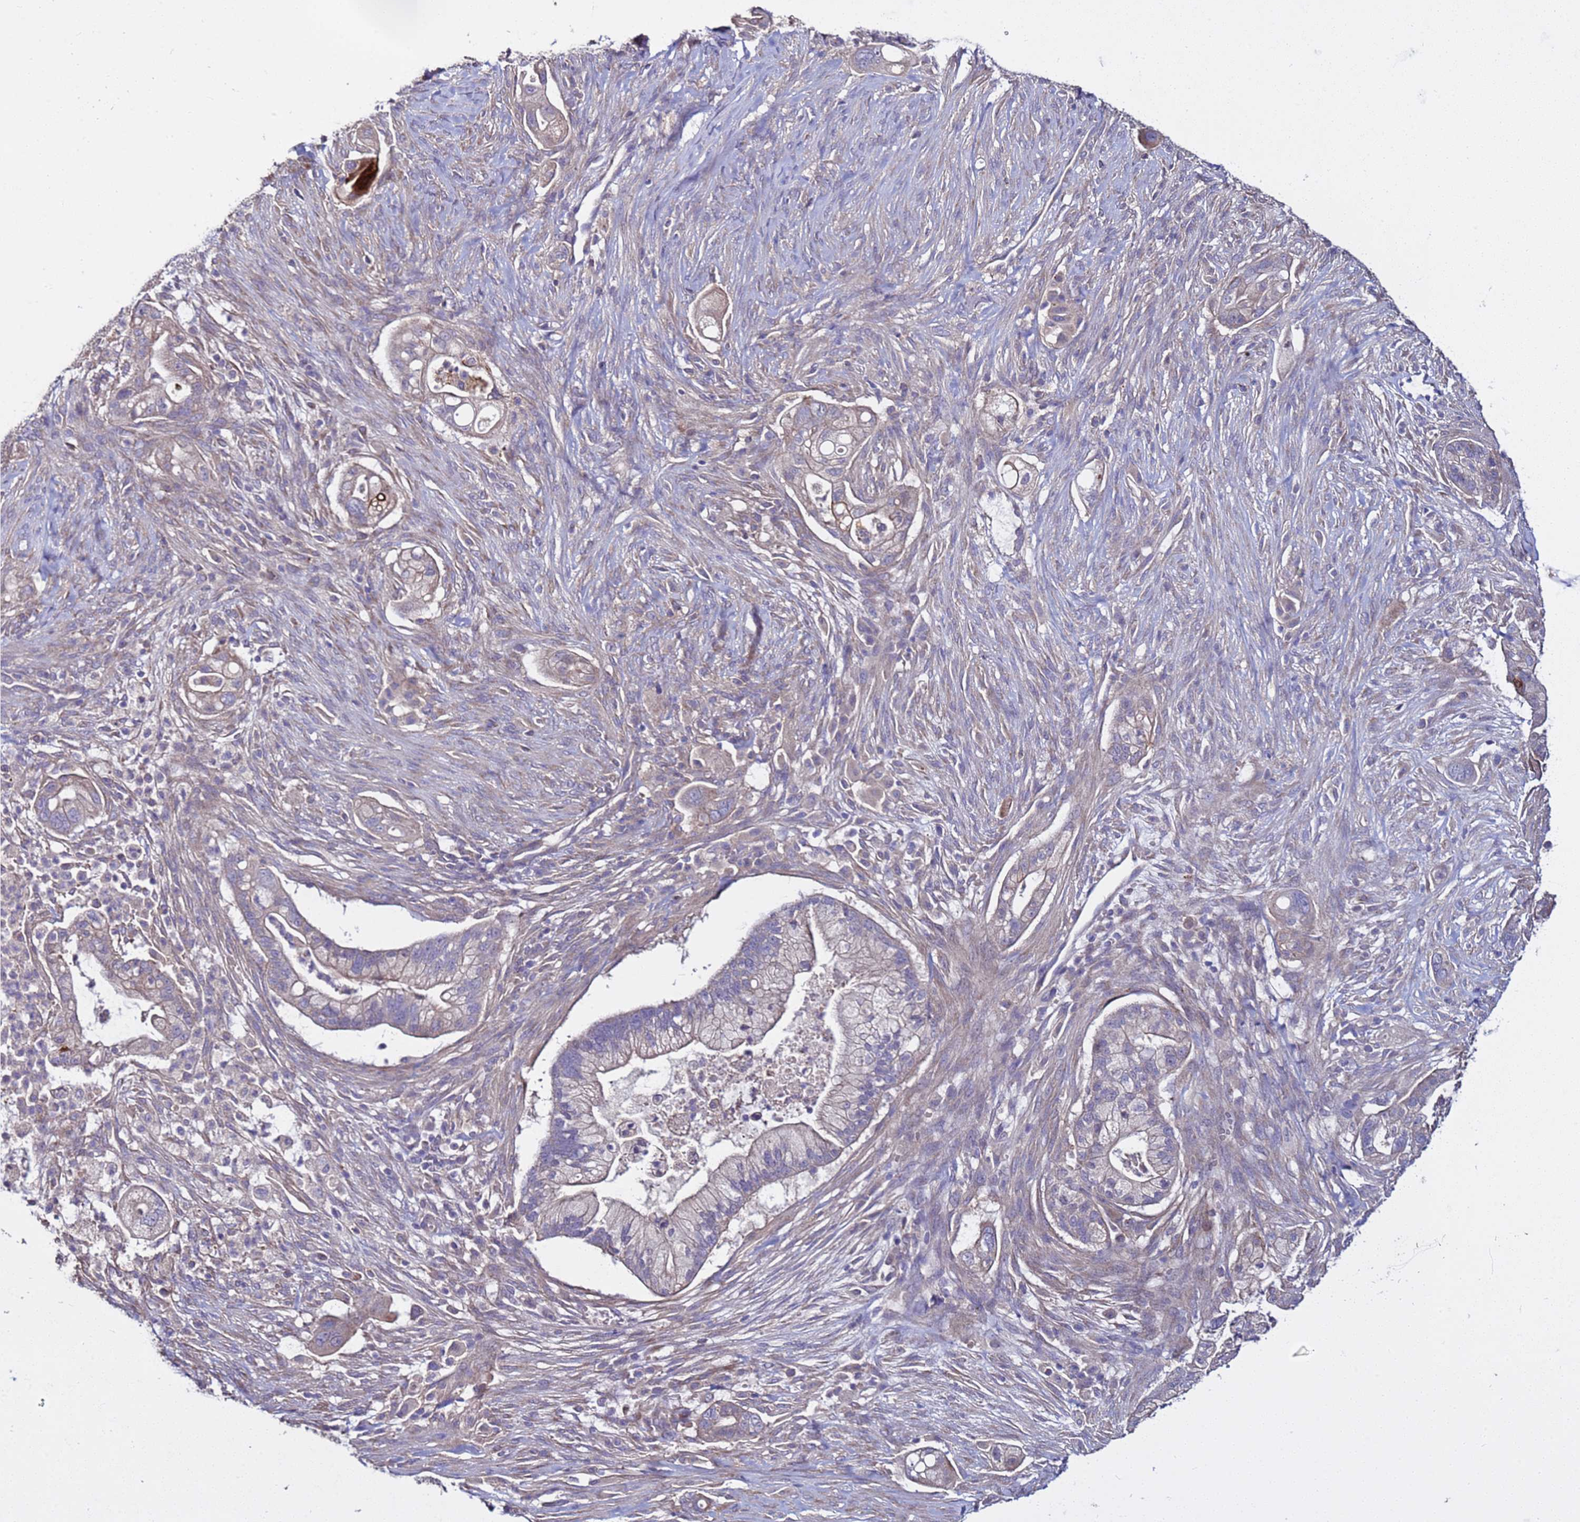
{"staining": {"intensity": "negative", "quantity": "none", "location": "none"}, "tissue": "pancreatic cancer", "cell_type": "Tumor cells", "image_type": "cancer", "snomed": [{"axis": "morphology", "description": "Adenocarcinoma, NOS"}, {"axis": "topography", "description": "Pancreas"}], "caption": "Tumor cells are negative for brown protein staining in pancreatic adenocarcinoma. (DAB (3,3'-diaminobenzidine) immunohistochemistry with hematoxylin counter stain).", "gene": "RABL2B", "patient": {"sex": "male", "age": 44}}